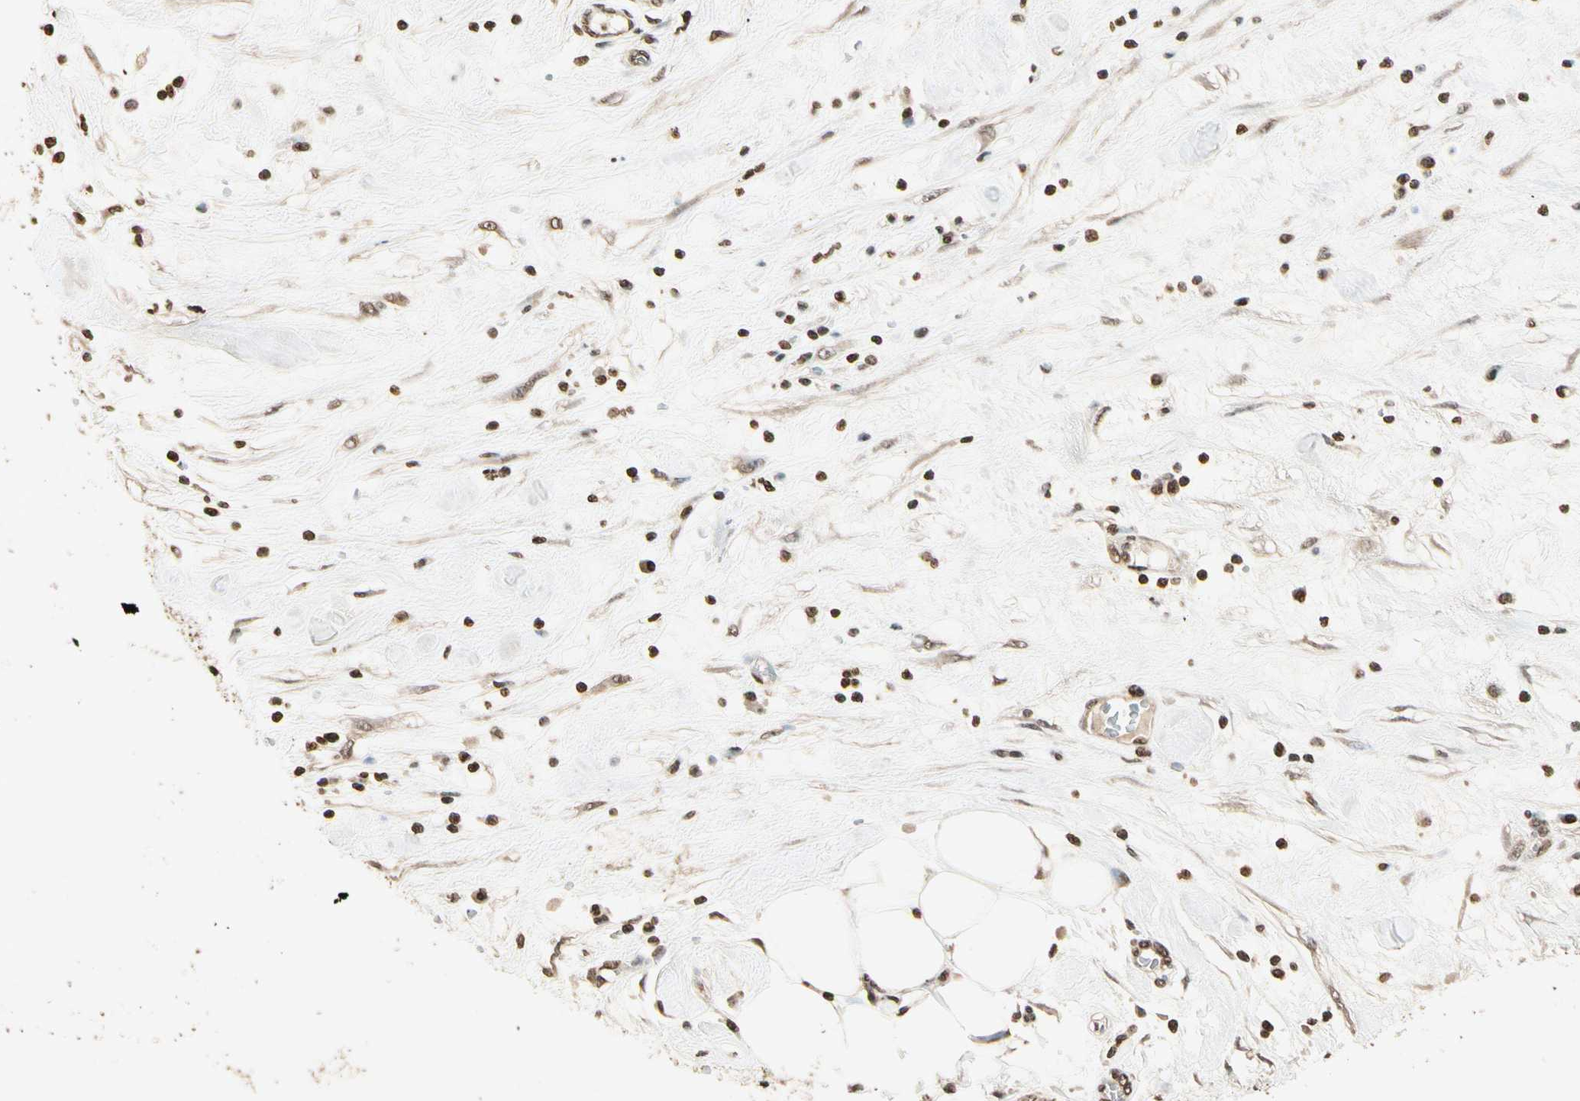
{"staining": {"intensity": "moderate", "quantity": "25%-75%", "location": "nuclear"}, "tissue": "pancreatic cancer", "cell_type": "Tumor cells", "image_type": "cancer", "snomed": [{"axis": "morphology", "description": "Adenocarcinoma, NOS"}, {"axis": "topography", "description": "Pancreas"}], "caption": "Brown immunohistochemical staining in human adenocarcinoma (pancreatic) exhibits moderate nuclear staining in about 25%-75% of tumor cells. (DAB (3,3'-diaminobenzidine) IHC with brightfield microscopy, high magnification).", "gene": "TOP1", "patient": {"sex": "female", "age": 57}}